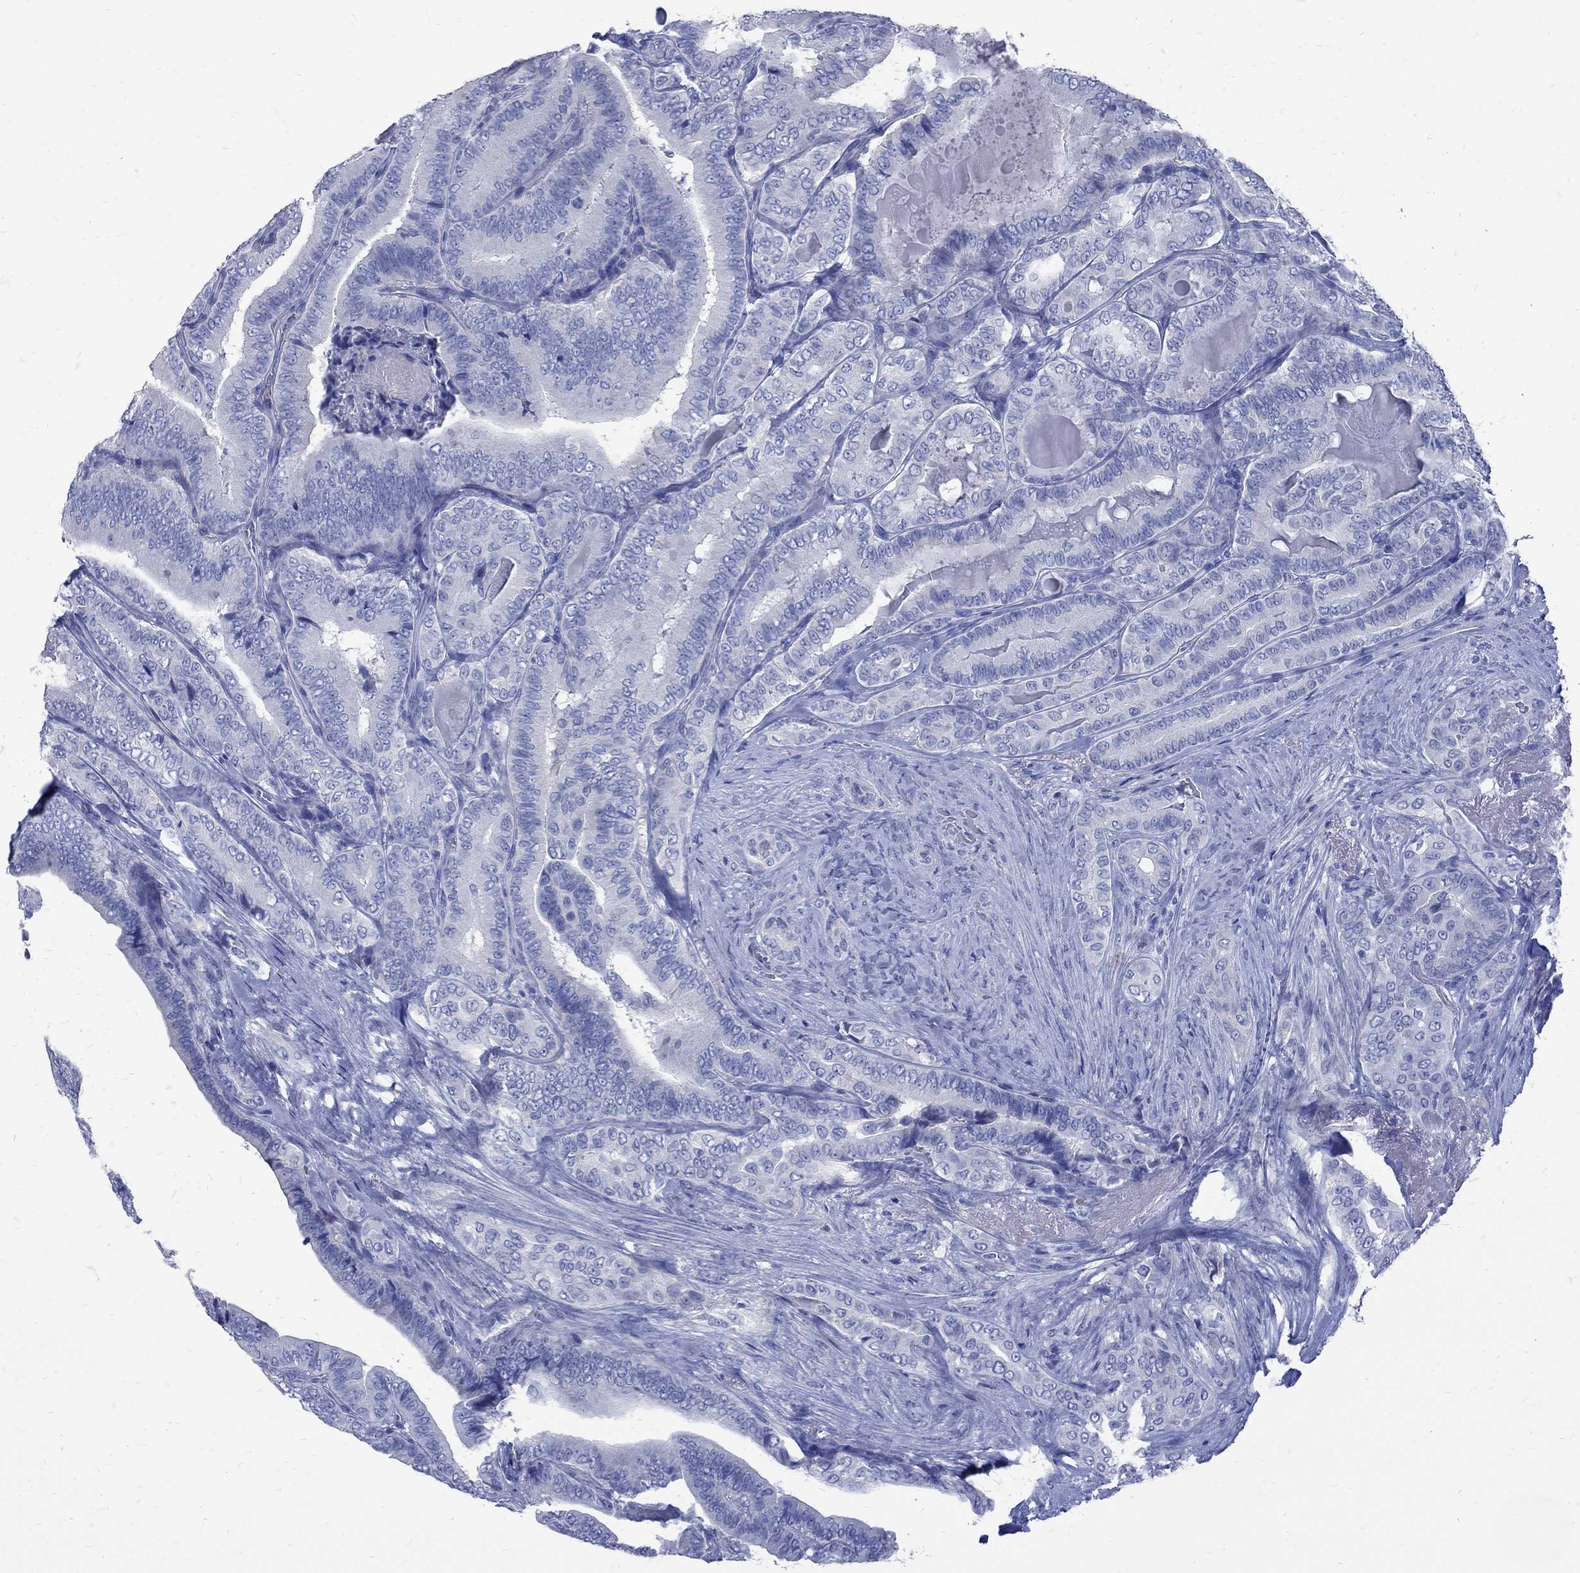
{"staining": {"intensity": "negative", "quantity": "none", "location": "none"}, "tissue": "thyroid cancer", "cell_type": "Tumor cells", "image_type": "cancer", "snomed": [{"axis": "morphology", "description": "Papillary adenocarcinoma, NOS"}, {"axis": "topography", "description": "Thyroid gland"}], "caption": "Immunohistochemistry (IHC) of thyroid papillary adenocarcinoma demonstrates no positivity in tumor cells.", "gene": "MAGEB6", "patient": {"sex": "male", "age": 61}}